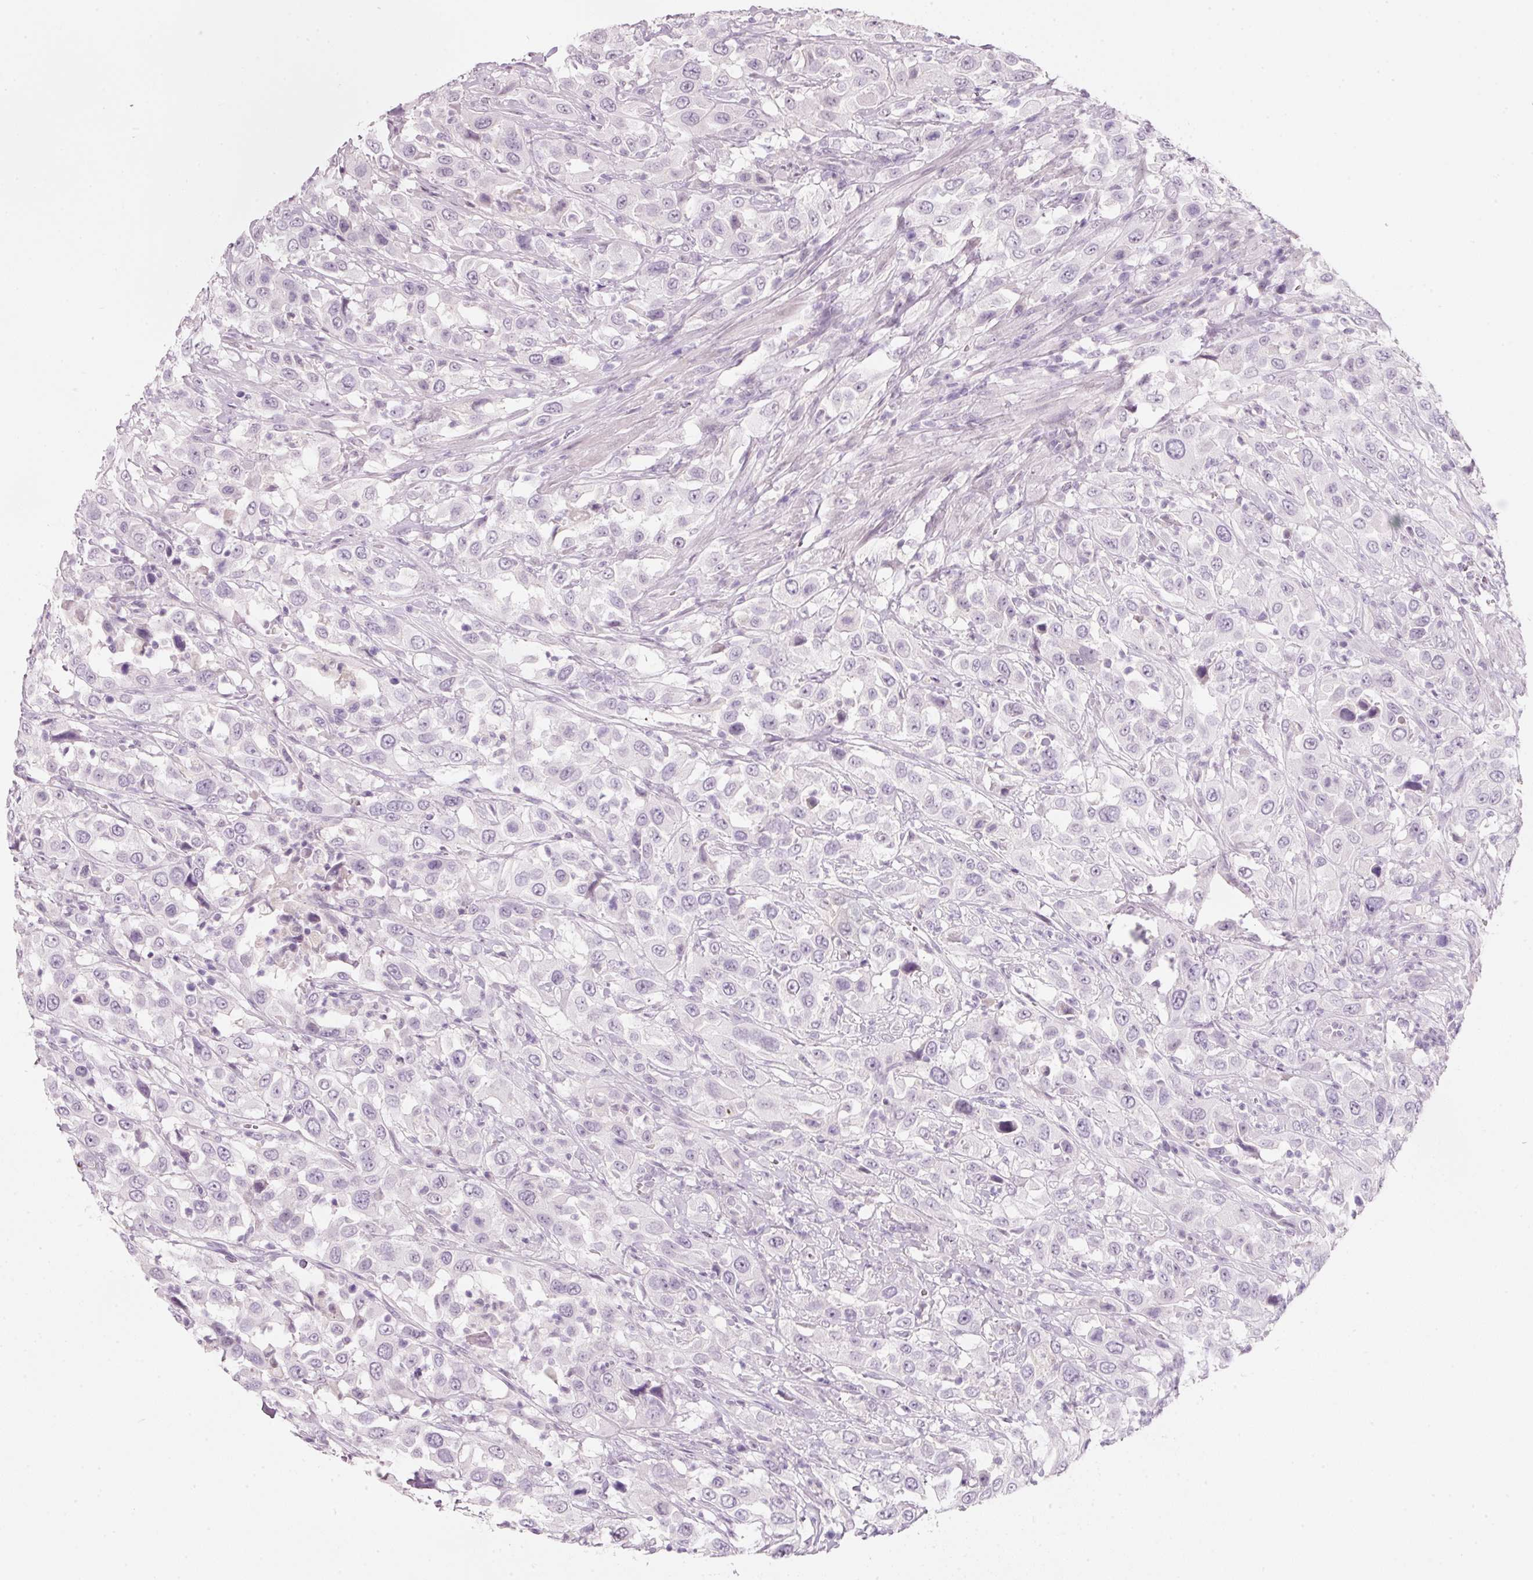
{"staining": {"intensity": "negative", "quantity": "none", "location": "none"}, "tissue": "urothelial cancer", "cell_type": "Tumor cells", "image_type": "cancer", "snomed": [{"axis": "morphology", "description": "Urothelial carcinoma, High grade"}, {"axis": "topography", "description": "Urinary bladder"}], "caption": "Immunohistochemistry of human urothelial cancer shows no expression in tumor cells.", "gene": "ENSG00000206549", "patient": {"sex": "male", "age": 61}}